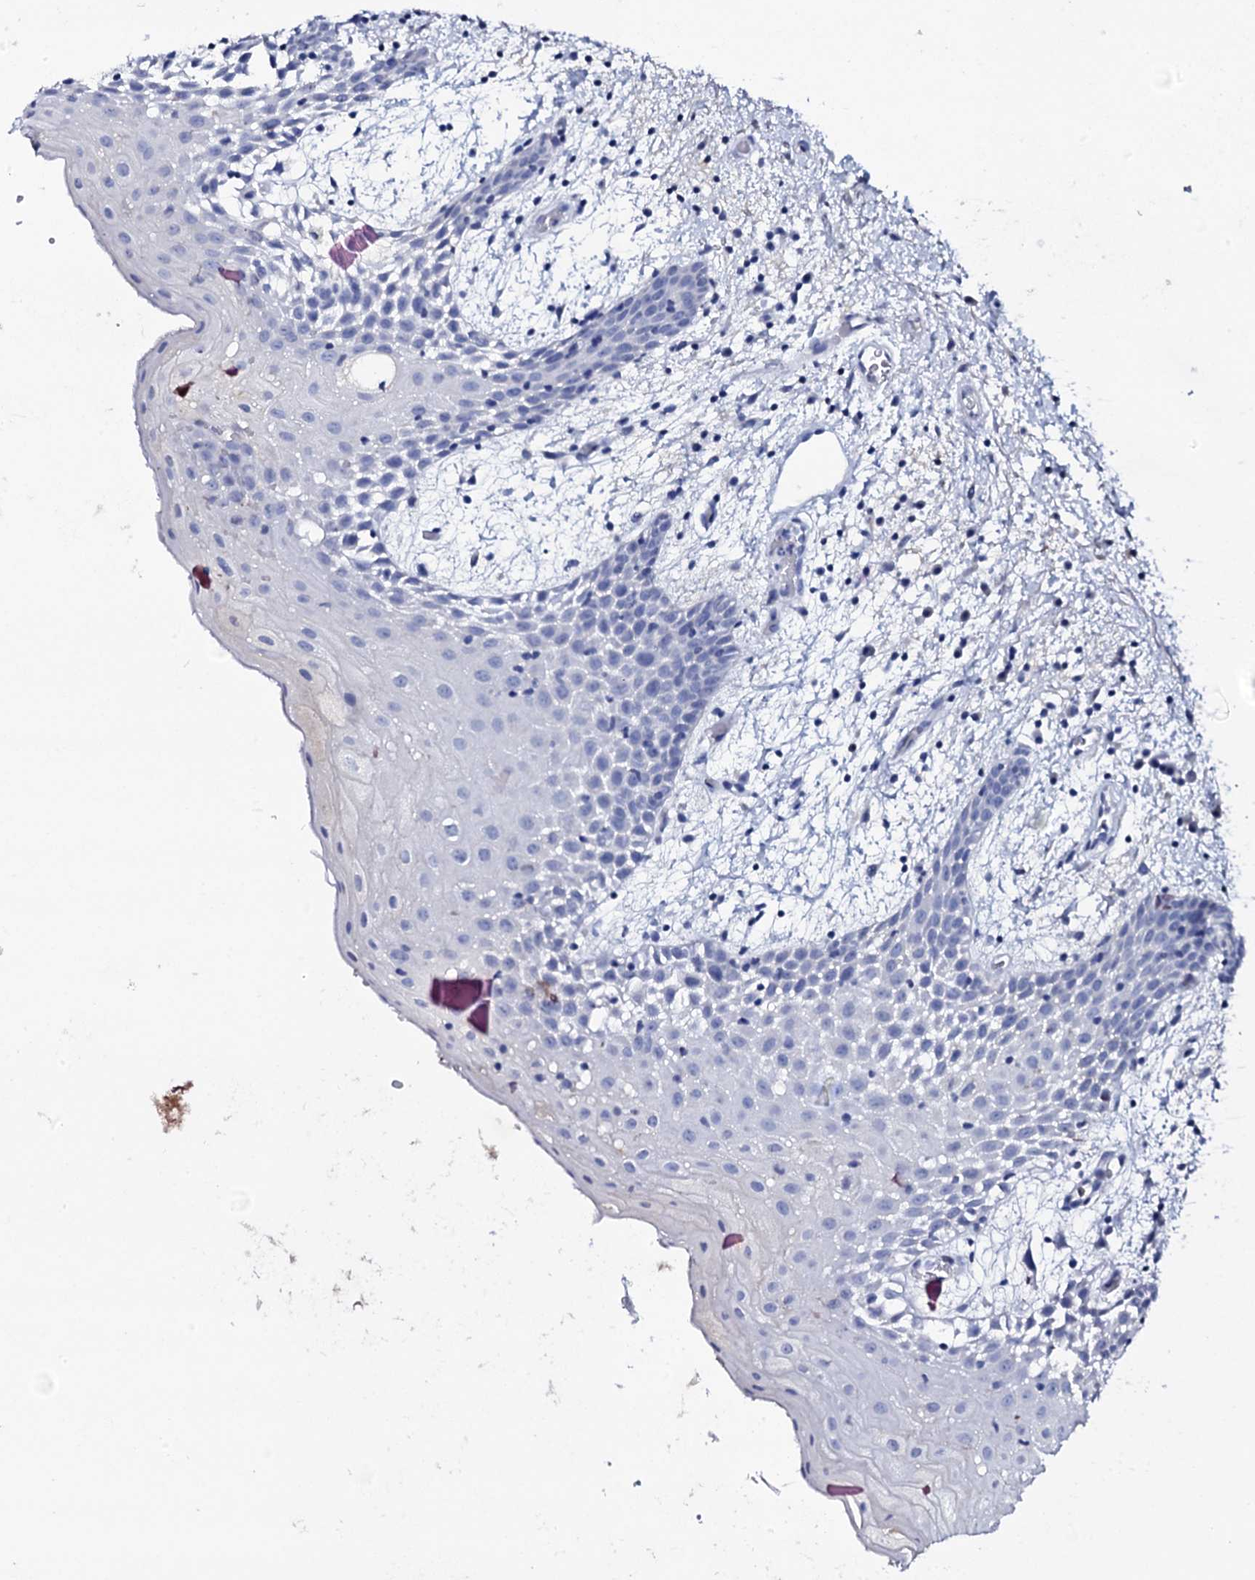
{"staining": {"intensity": "negative", "quantity": "none", "location": "none"}, "tissue": "oral mucosa", "cell_type": "Squamous epithelial cells", "image_type": "normal", "snomed": [{"axis": "morphology", "description": "Normal tissue, NOS"}, {"axis": "topography", "description": "Skeletal muscle"}, {"axis": "topography", "description": "Oral tissue"}, {"axis": "topography", "description": "Salivary gland"}, {"axis": "topography", "description": "Peripheral nerve tissue"}], "caption": "The micrograph reveals no significant expression in squamous epithelial cells of oral mucosa.", "gene": "FBXL16", "patient": {"sex": "male", "age": 54}}